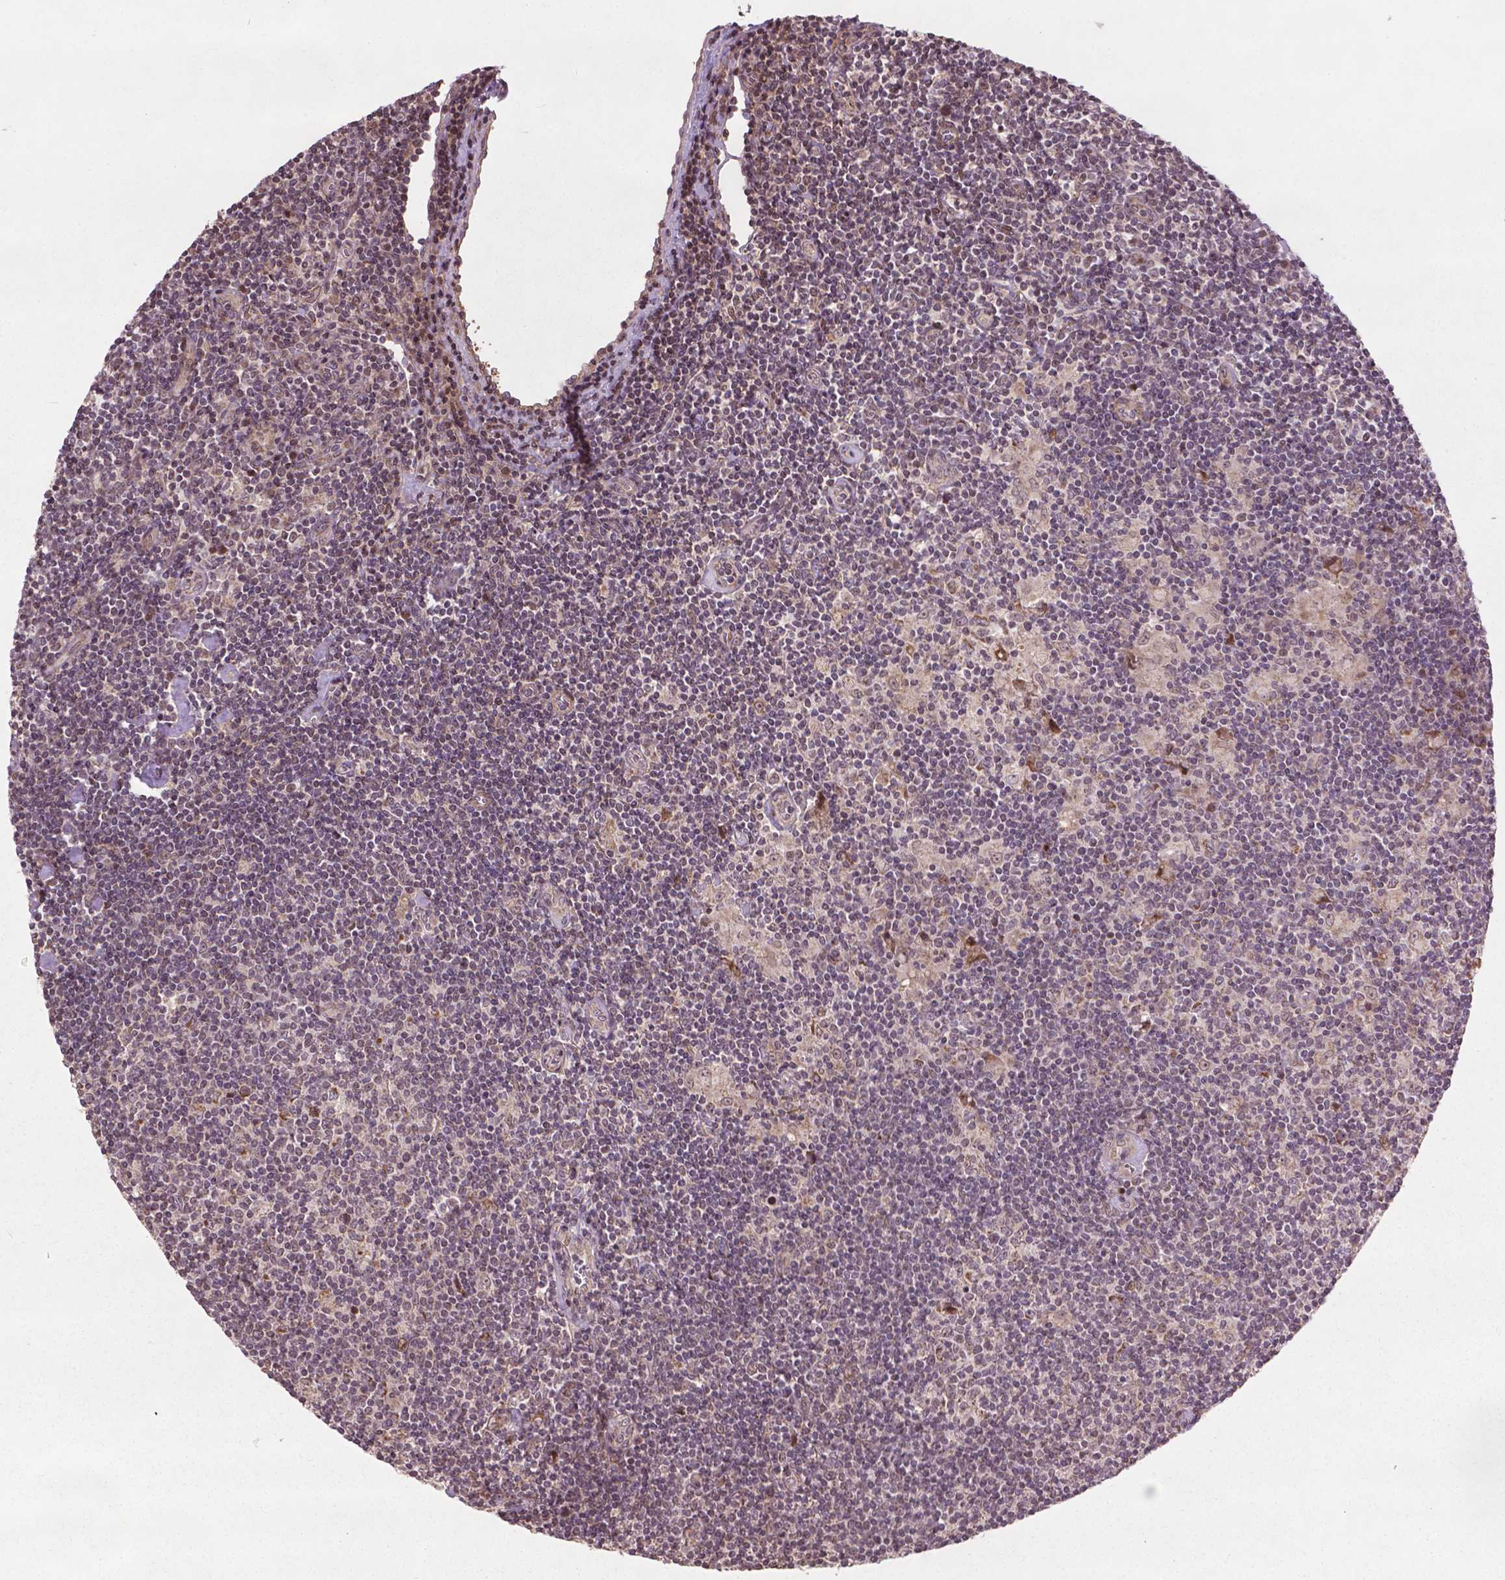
{"staining": {"intensity": "negative", "quantity": "none", "location": "none"}, "tissue": "lymphoma", "cell_type": "Tumor cells", "image_type": "cancer", "snomed": [{"axis": "morphology", "description": "Hodgkin's disease, NOS"}, {"axis": "topography", "description": "Lymph node"}], "caption": "There is no significant expression in tumor cells of Hodgkin's disease.", "gene": "B3GALNT2", "patient": {"sex": "male", "age": 40}}